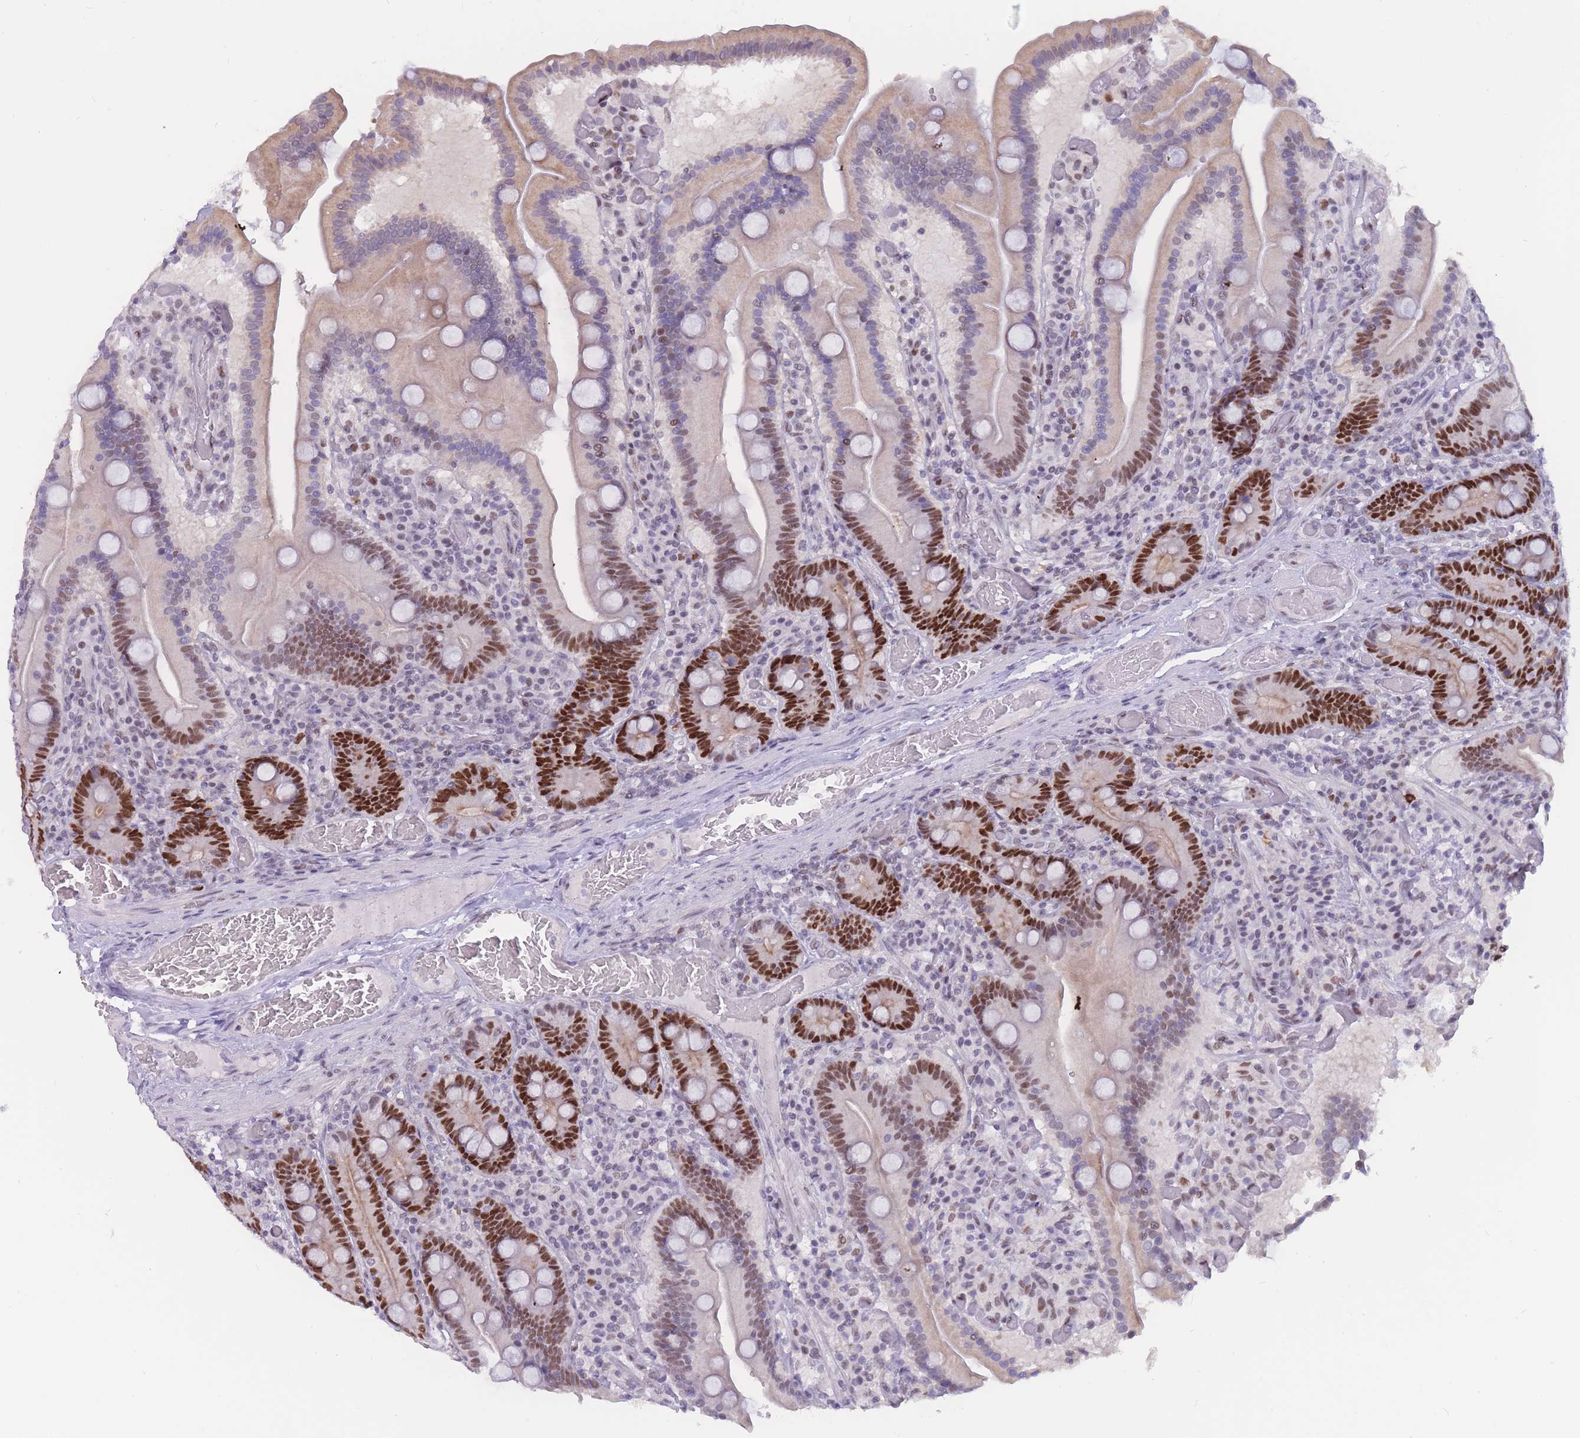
{"staining": {"intensity": "strong", "quantity": "25%-75%", "location": "nuclear"}, "tissue": "duodenum", "cell_type": "Glandular cells", "image_type": "normal", "snomed": [{"axis": "morphology", "description": "Normal tissue, NOS"}, {"axis": "topography", "description": "Duodenum"}], "caption": "Immunohistochemistry (DAB) staining of benign human duodenum displays strong nuclear protein expression in about 25%-75% of glandular cells. (DAB IHC with brightfield microscopy, high magnification).", "gene": "NASP", "patient": {"sex": "female", "age": 62}}